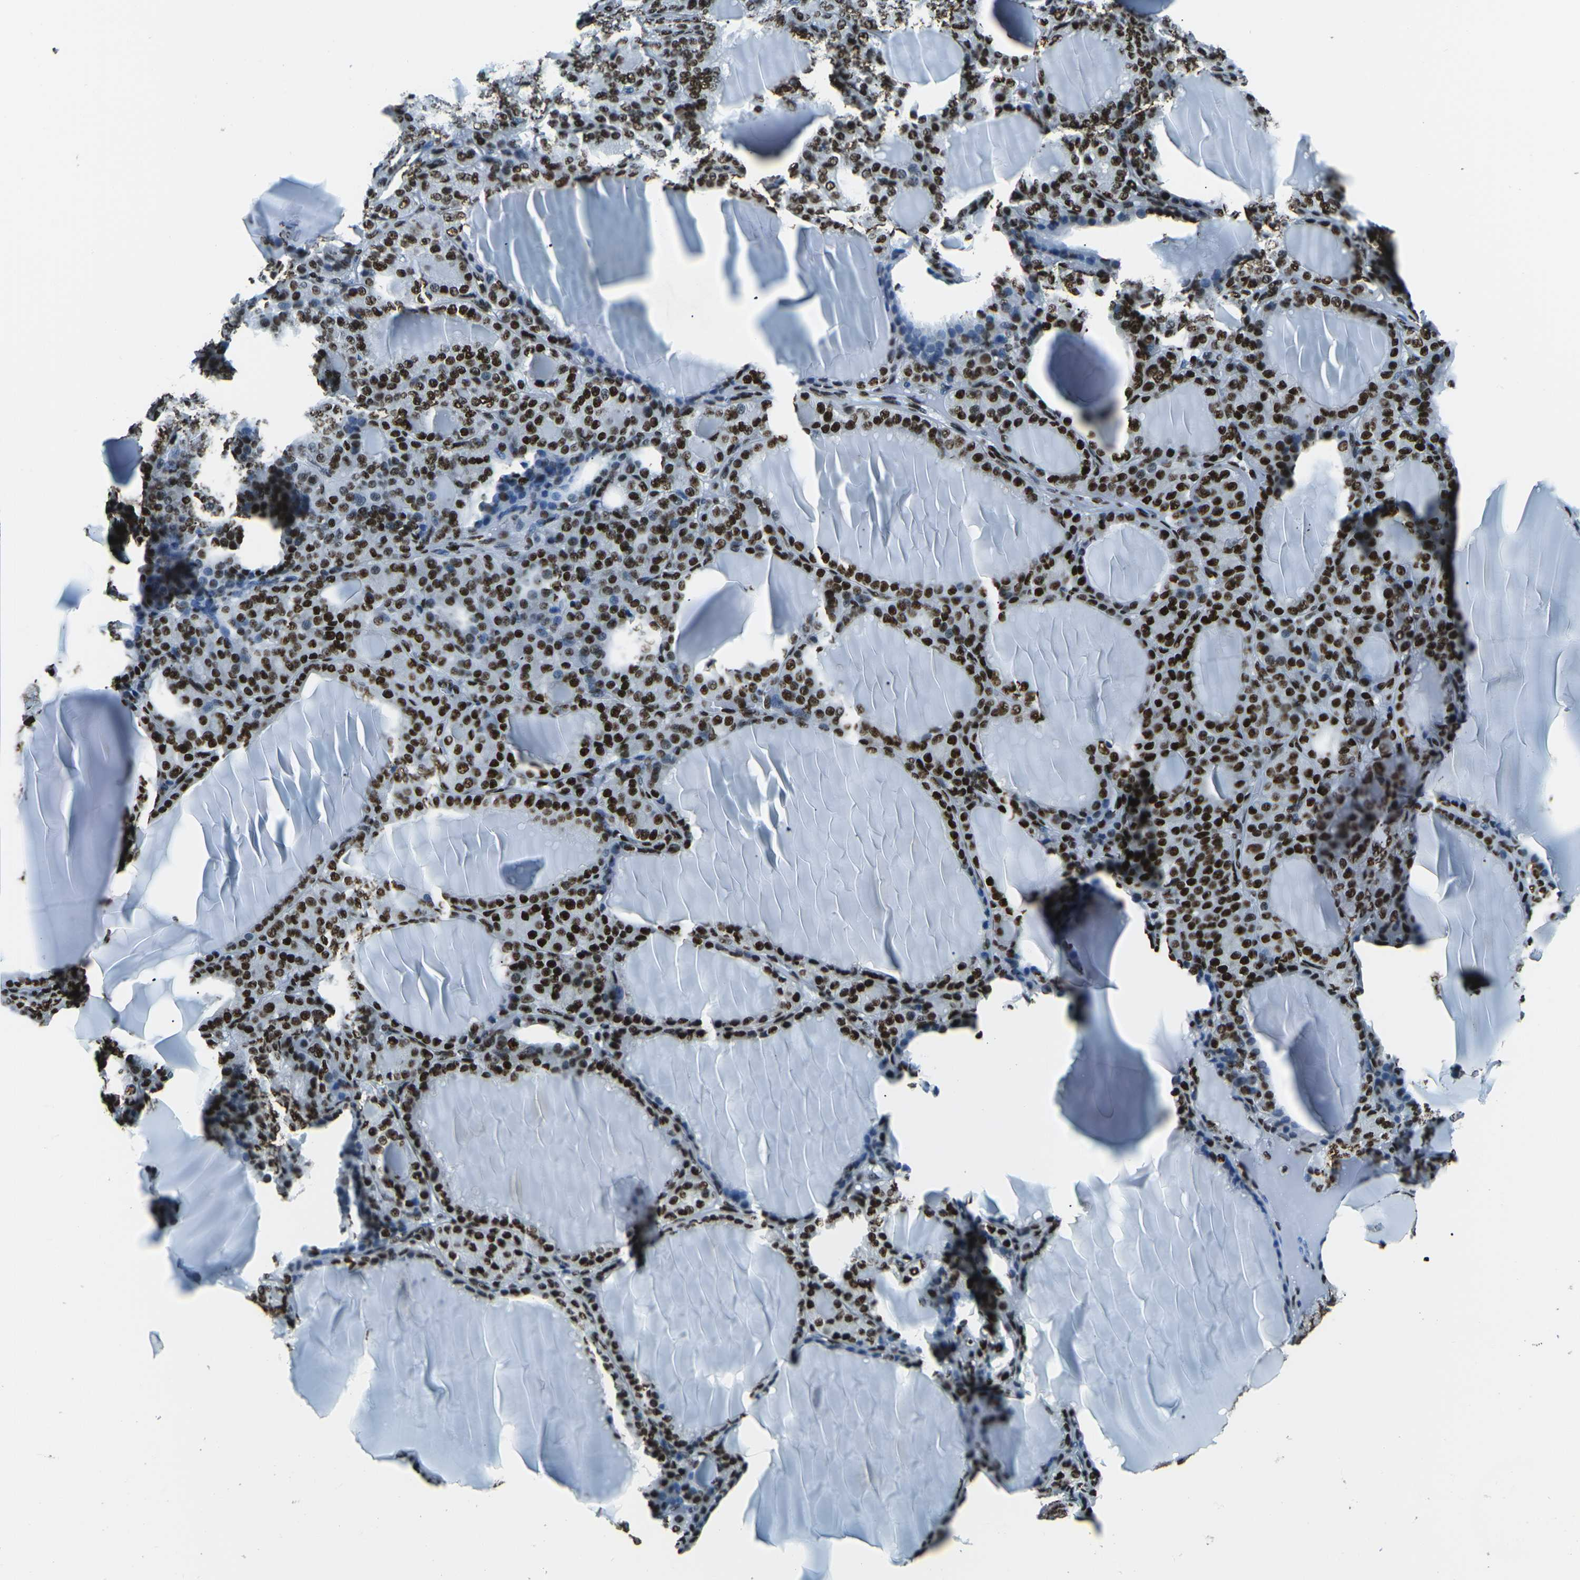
{"staining": {"intensity": "strong", "quantity": ">75%", "location": "nuclear"}, "tissue": "thyroid gland", "cell_type": "Glandular cells", "image_type": "normal", "snomed": [{"axis": "morphology", "description": "Normal tissue, NOS"}, {"axis": "topography", "description": "Thyroid gland"}], "caption": "Brown immunohistochemical staining in unremarkable thyroid gland displays strong nuclear staining in approximately >75% of glandular cells. The protein is stained brown, and the nuclei are stained in blue (DAB IHC with brightfield microscopy, high magnification).", "gene": "HNRNPL", "patient": {"sex": "female", "age": 28}}